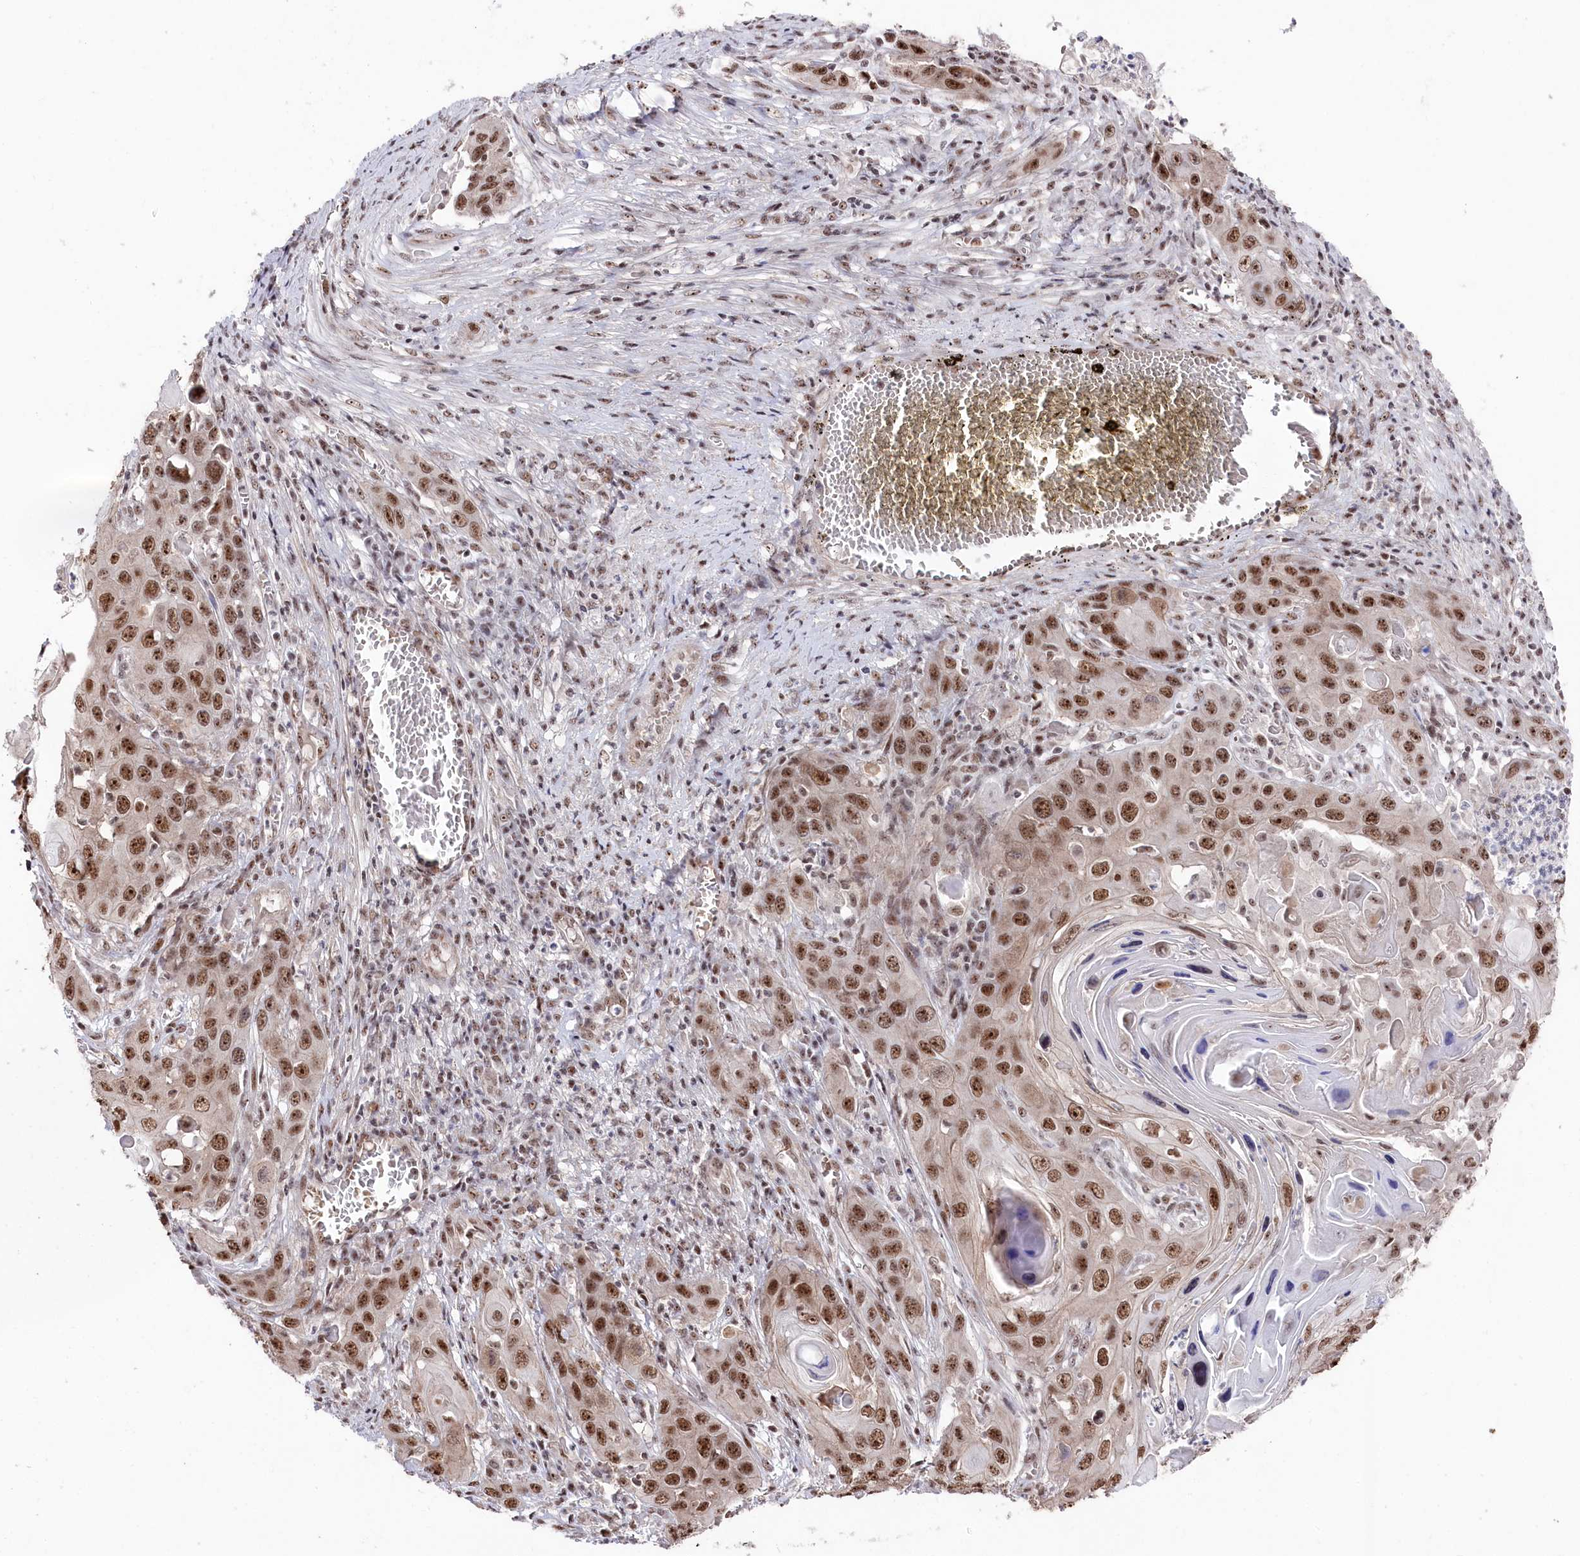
{"staining": {"intensity": "moderate", "quantity": ">75%", "location": "nuclear"}, "tissue": "skin cancer", "cell_type": "Tumor cells", "image_type": "cancer", "snomed": [{"axis": "morphology", "description": "Squamous cell carcinoma, NOS"}, {"axis": "topography", "description": "Skin"}], "caption": "Human squamous cell carcinoma (skin) stained with a brown dye displays moderate nuclear positive expression in approximately >75% of tumor cells.", "gene": "POLR2H", "patient": {"sex": "male", "age": 55}}